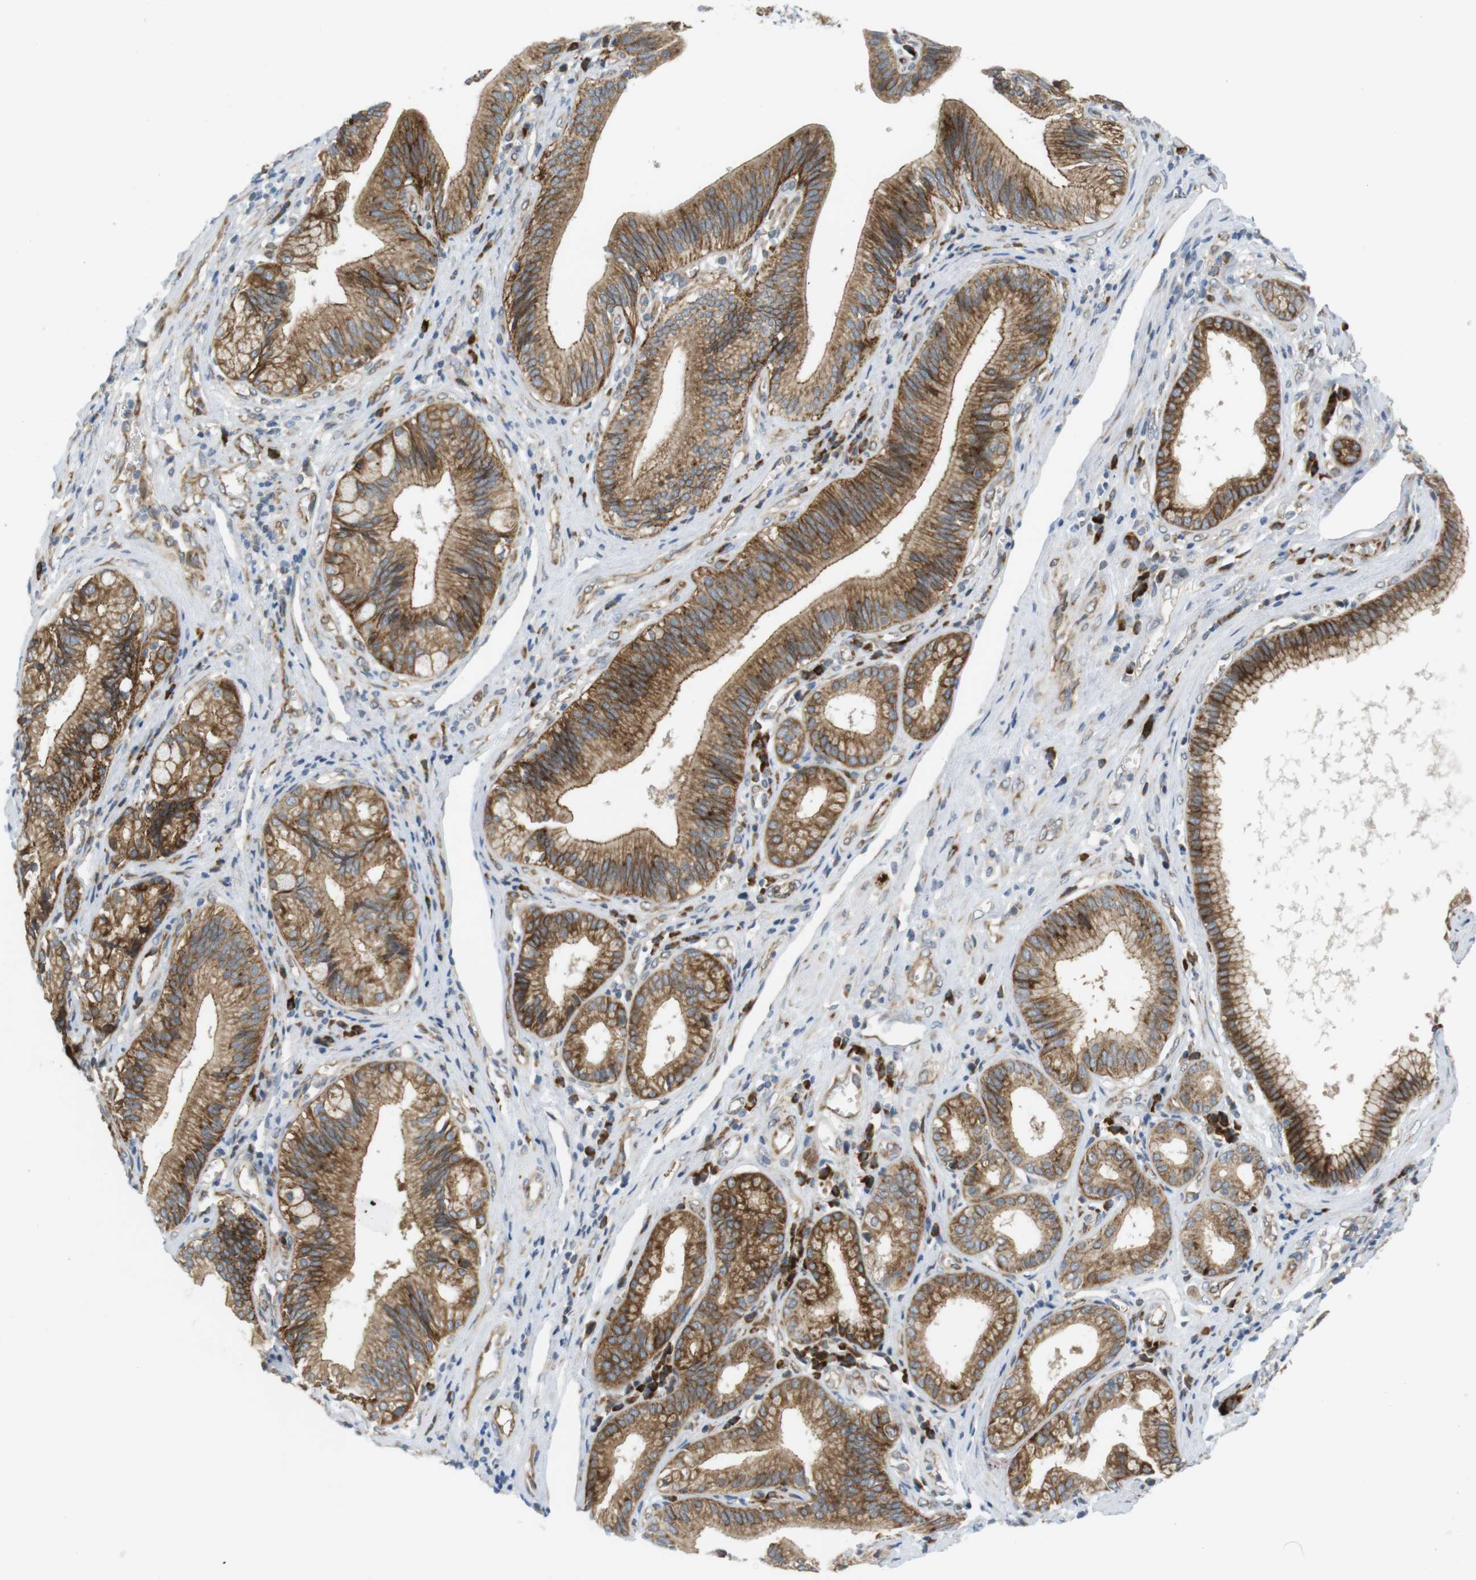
{"staining": {"intensity": "moderate", "quantity": ">75%", "location": "cytoplasmic/membranous"}, "tissue": "pancreatic cancer", "cell_type": "Tumor cells", "image_type": "cancer", "snomed": [{"axis": "morphology", "description": "Adenocarcinoma, NOS"}, {"axis": "topography", "description": "Pancreas"}], "caption": "Protein analysis of pancreatic adenocarcinoma tissue exhibits moderate cytoplasmic/membranous expression in about >75% of tumor cells.", "gene": "GJC3", "patient": {"sex": "female", "age": 75}}